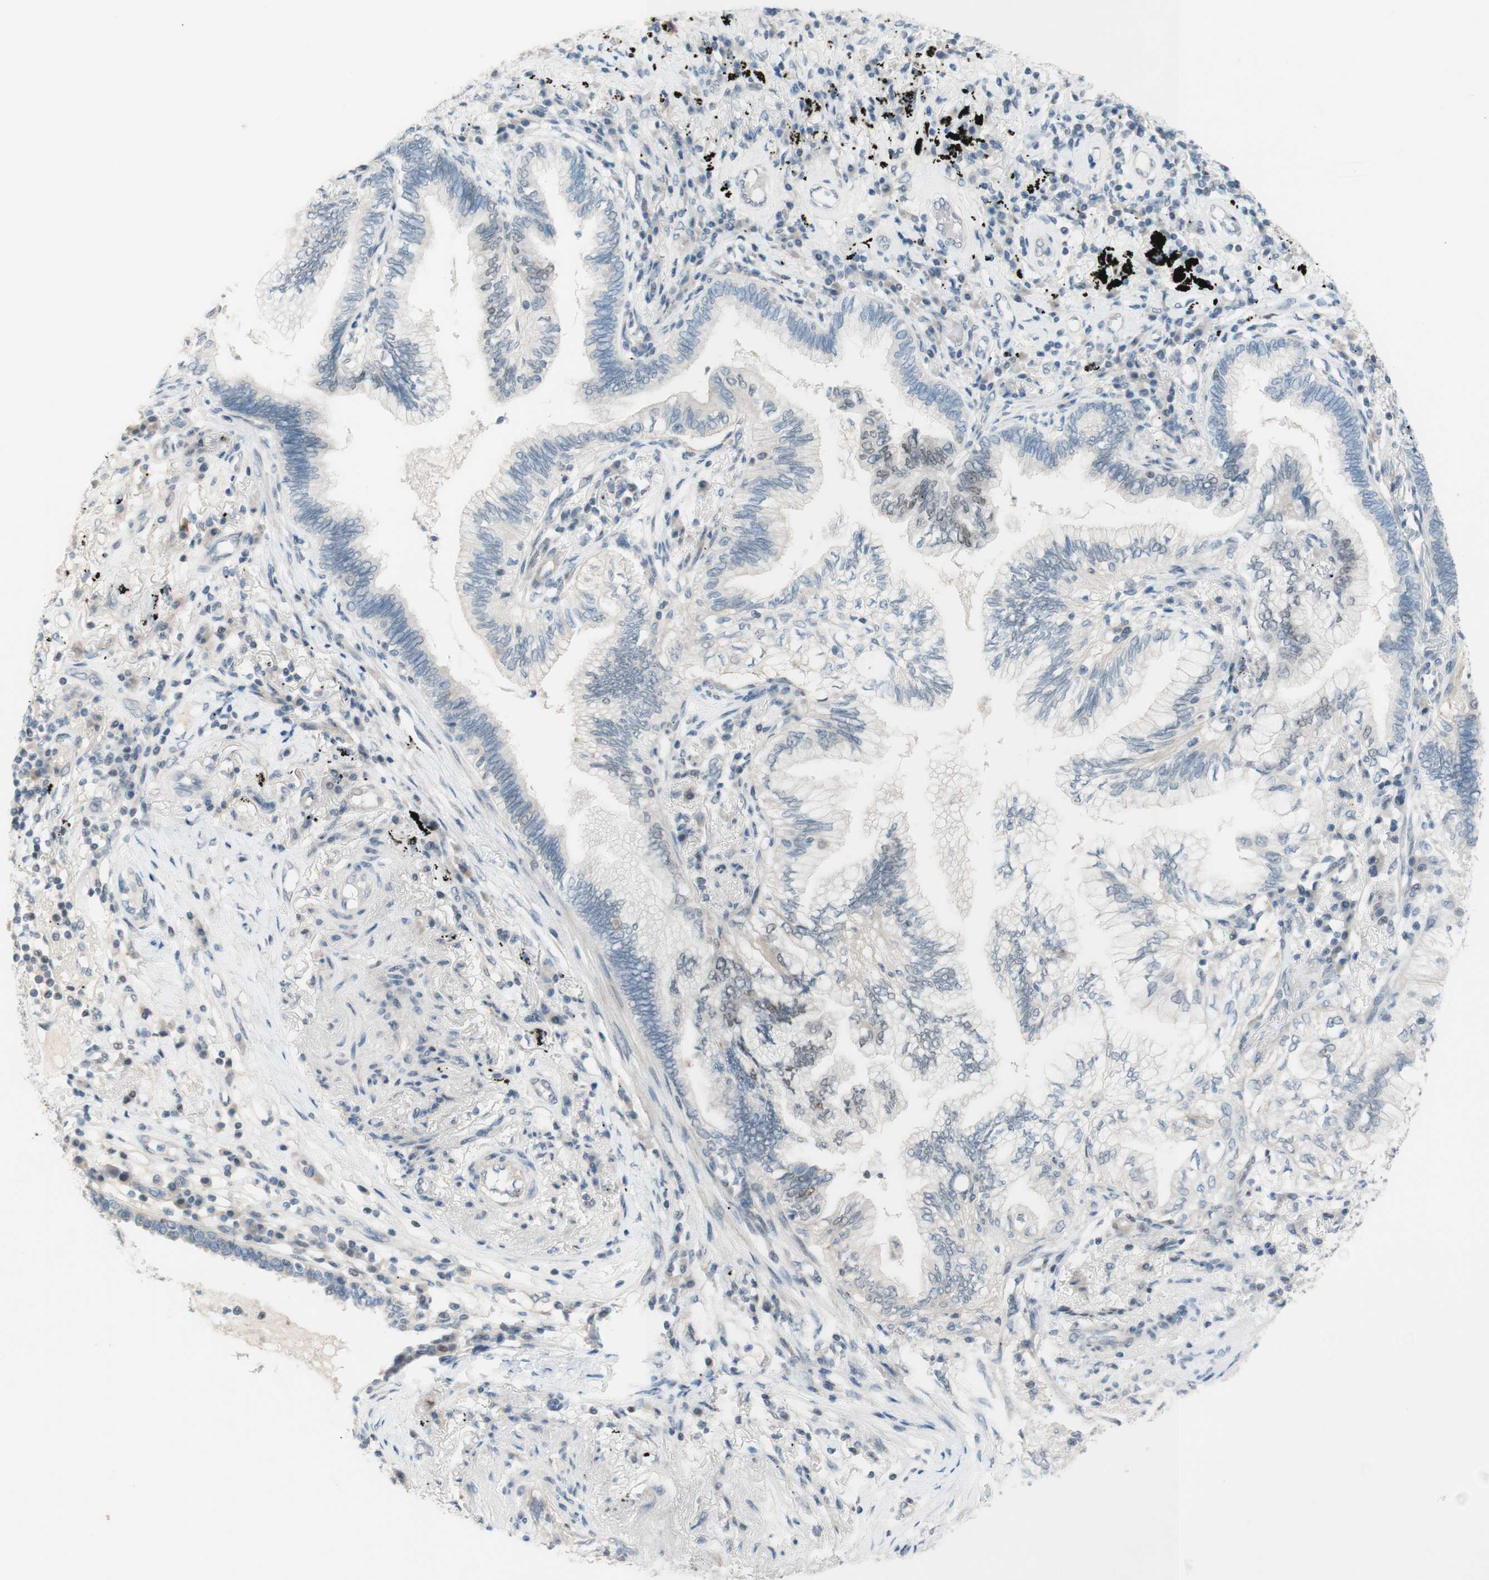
{"staining": {"intensity": "negative", "quantity": "none", "location": "none"}, "tissue": "lung cancer", "cell_type": "Tumor cells", "image_type": "cancer", "snomed": [{"axis": "morphology", "description": "Normal tissue, NOS"}, {"axis": "morphology", "description": "Adenocarcinoma, NOS"}, {"axis": "topography", "description": "Bronchus"}, {"axis": "topography", "description": "Lung"}], "caption": "Lung adenocarcinoma stained for a protein using immunohistochemistry displays no positivity tumor cells.", "gene": "JPH1", "patient": {"sex": "female", "age": 70}}